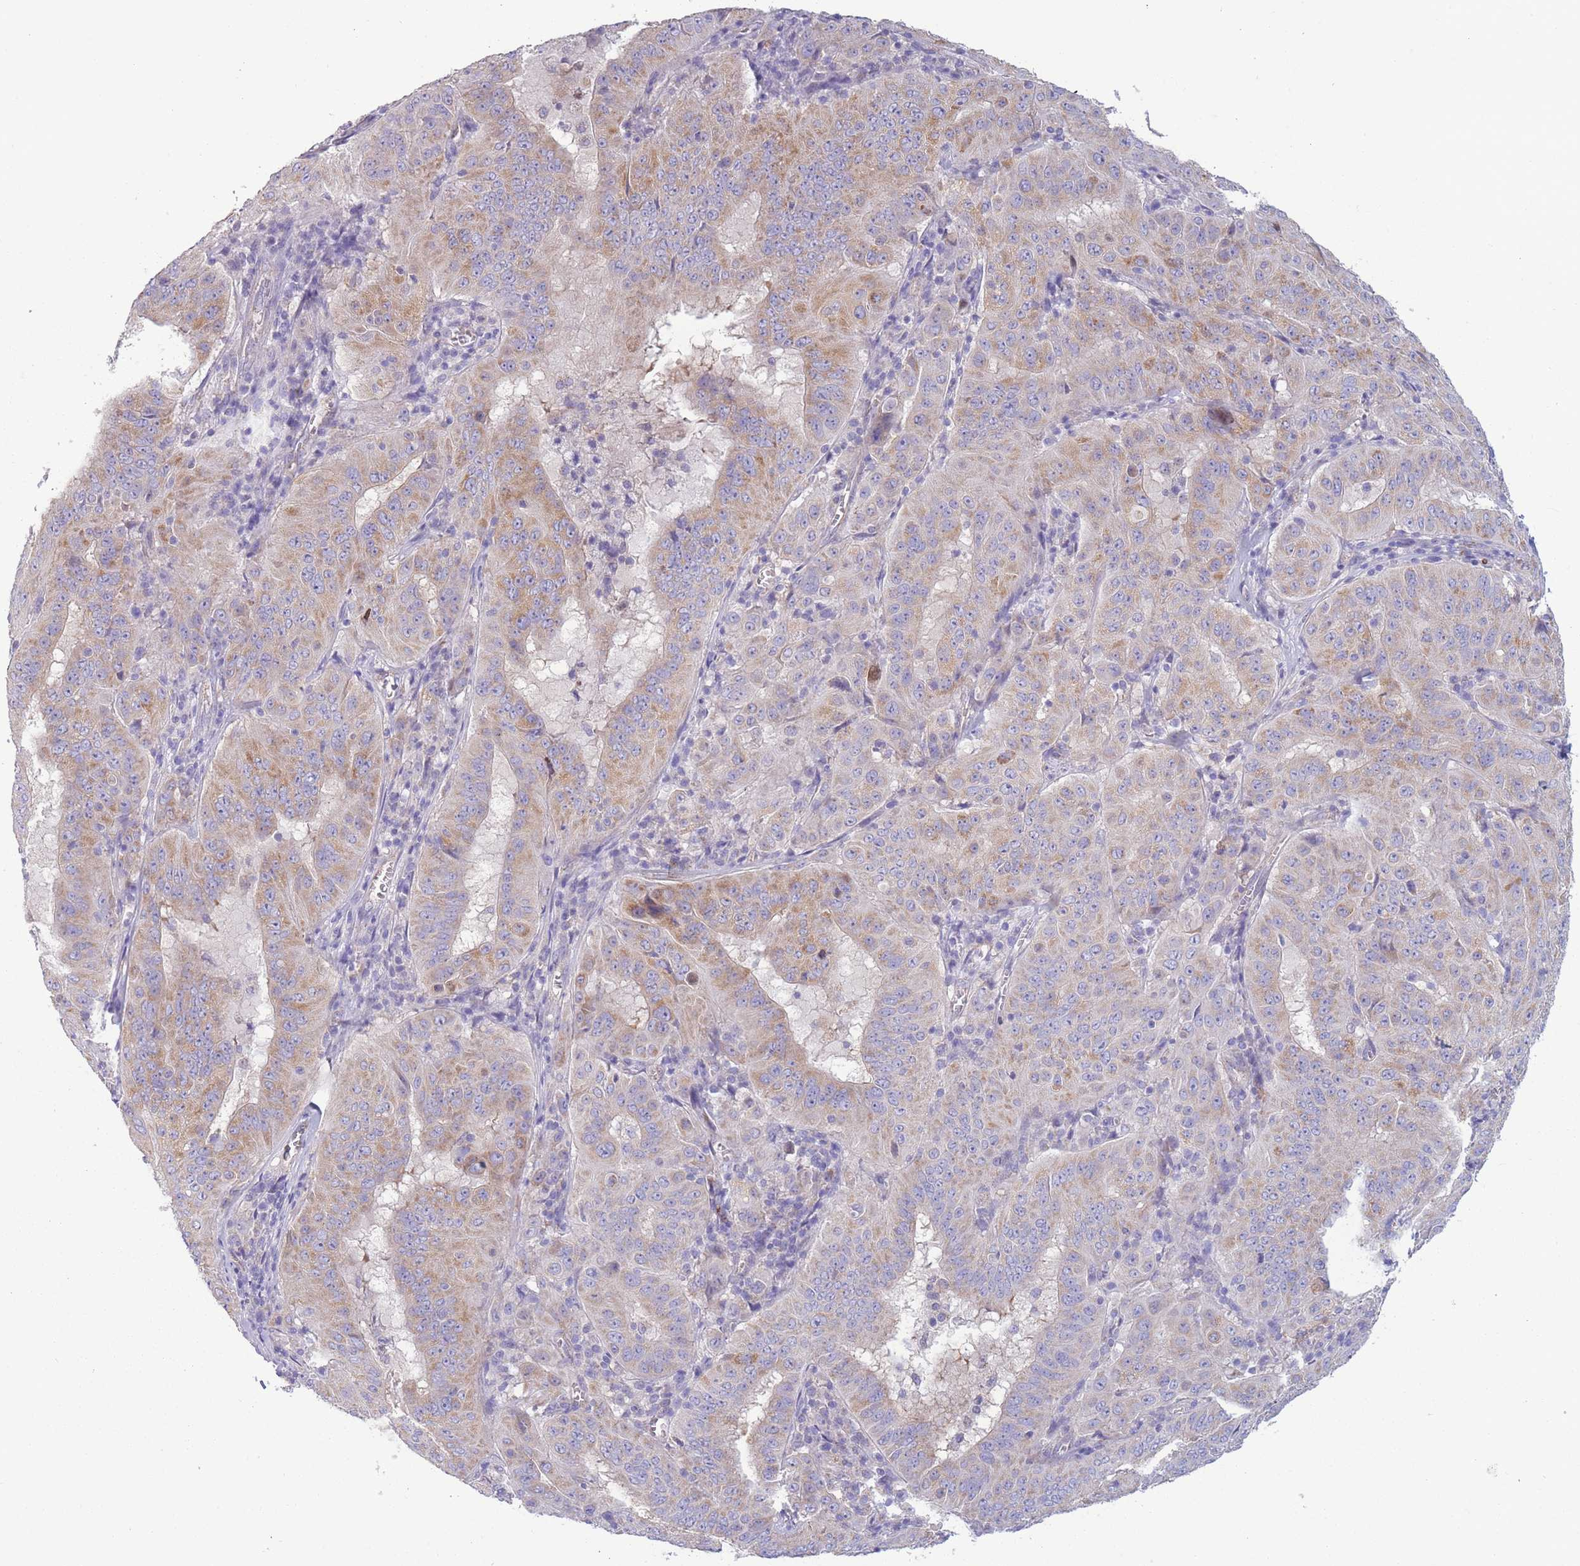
{"staining": {"intensity": "moderate", "quantity": "25%-75%", "location": "cytoplasmic/membranous"}, "tissue": "pancreatic cancer", "cell_type": "Tumor cells", "image_type": "cancer", "snomed": [{"axis": "morphology", "description": "Adenocarcinoma, NOS"}, {"axis": "topography", "description": "Pancreas"}], "caption": "Pancreatic adenocarcinoma was stained to show a protein in brown. There is medium levels of moderate cytoplasmic/membranous staining in approximately 25%-75% of tumor cells.", "gene": "PDHA1", "patient": {"sex": "male", "age": 63}}